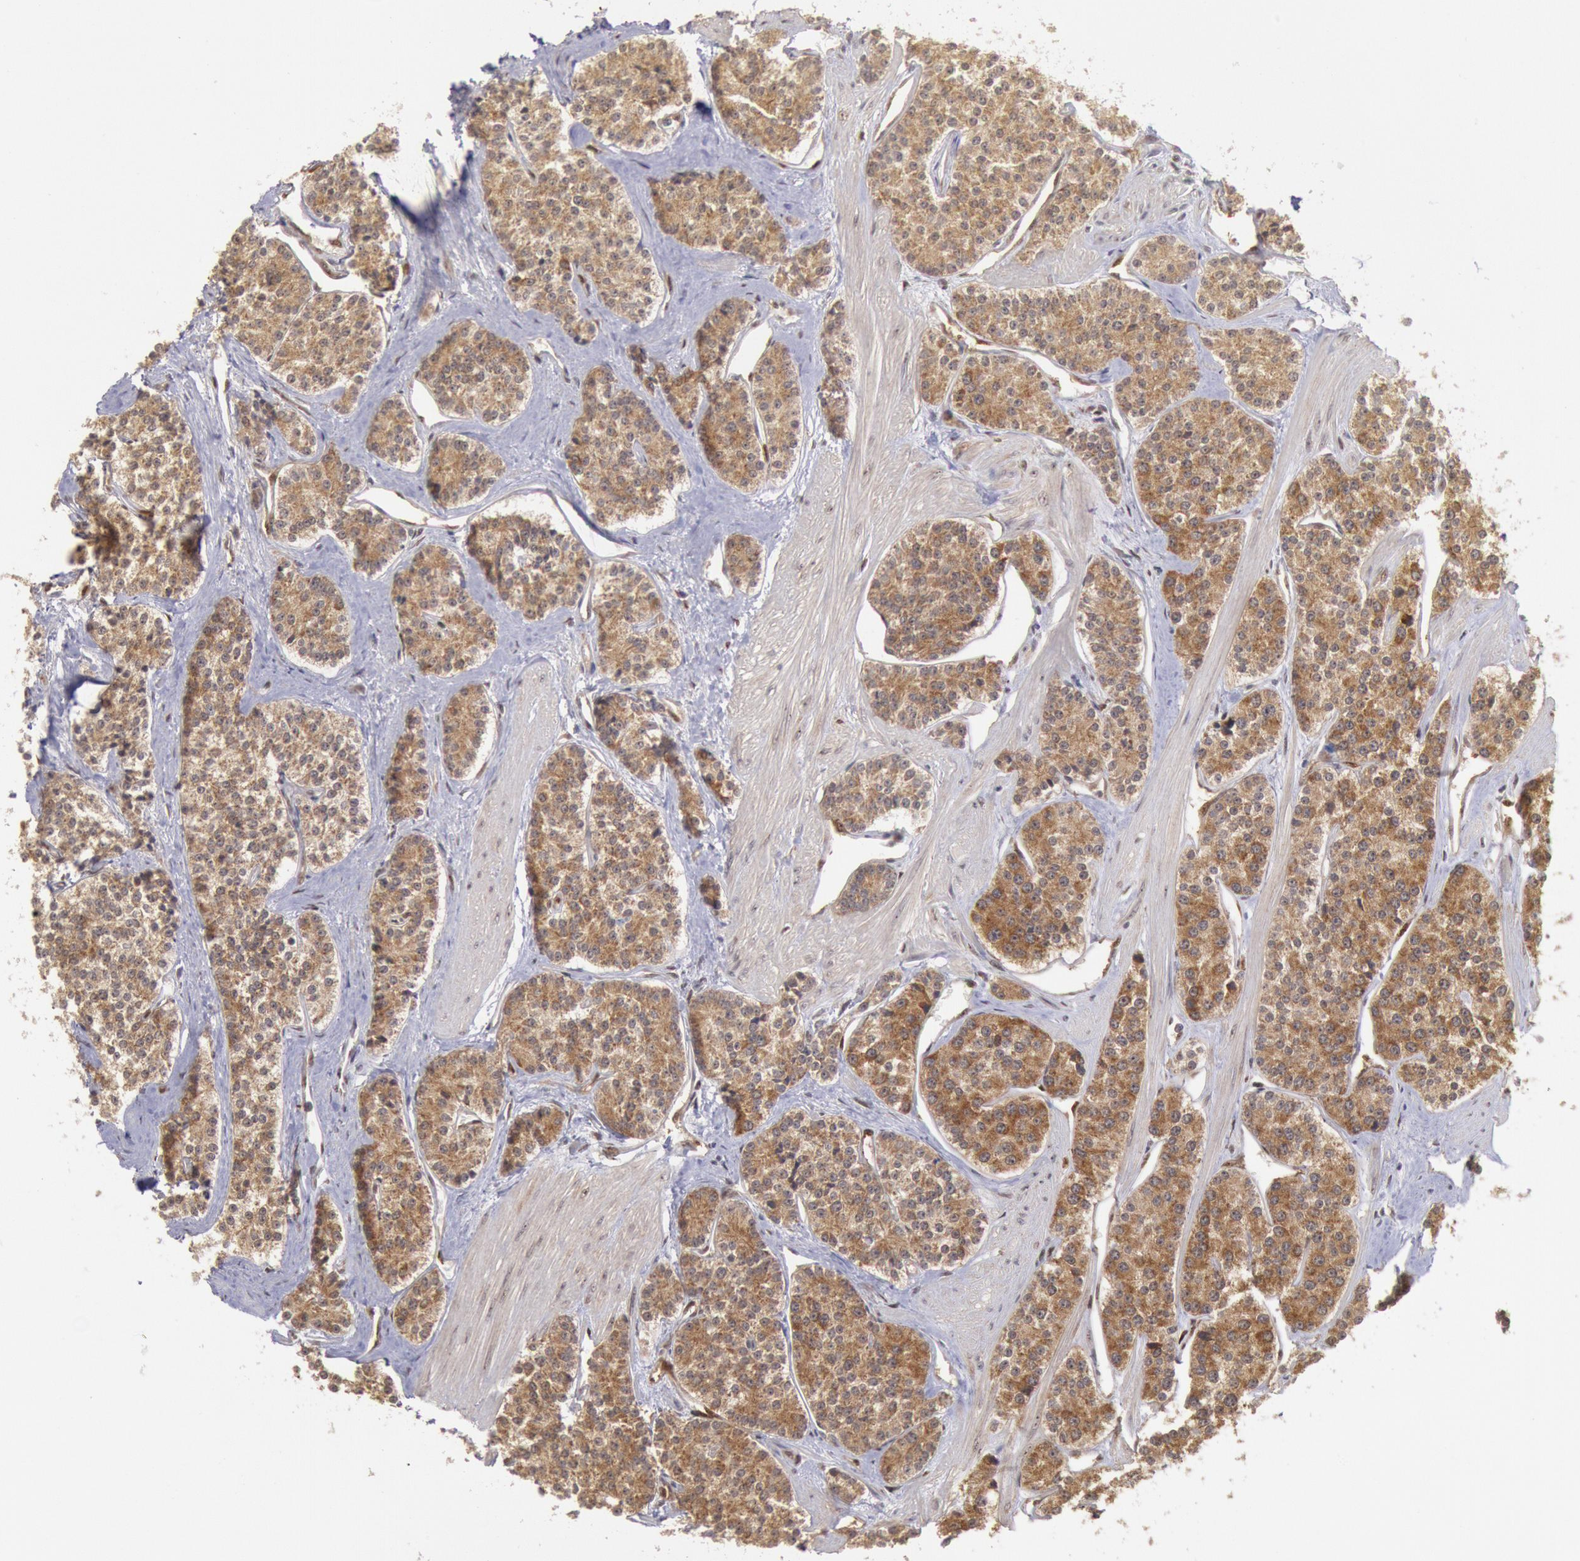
{"staining": {"intensity": "moderate", "quantity": ">75%", "location": "cytoplasmic/membranous"}, "tissue": "carcinoid", "cell_type": "Tumor cells", "image_type": "cancer", "snomed": [{"axis": "morphology", "description": "Carcinoid, malignant, NOS"}, {"axis": "topography", "description": "Stomach"}], "caption": "This photomicrograph demonstrates malignant carcinoid stained with immunohistochemistry (IHC) to label a protein in brown. The cytoplasmic/membranous of tumor cells show moderate positivity for the protein. Nuclei are counter-stained blue.", "gene": "STX17", "patient": {"sex": "female", "age": 76}}